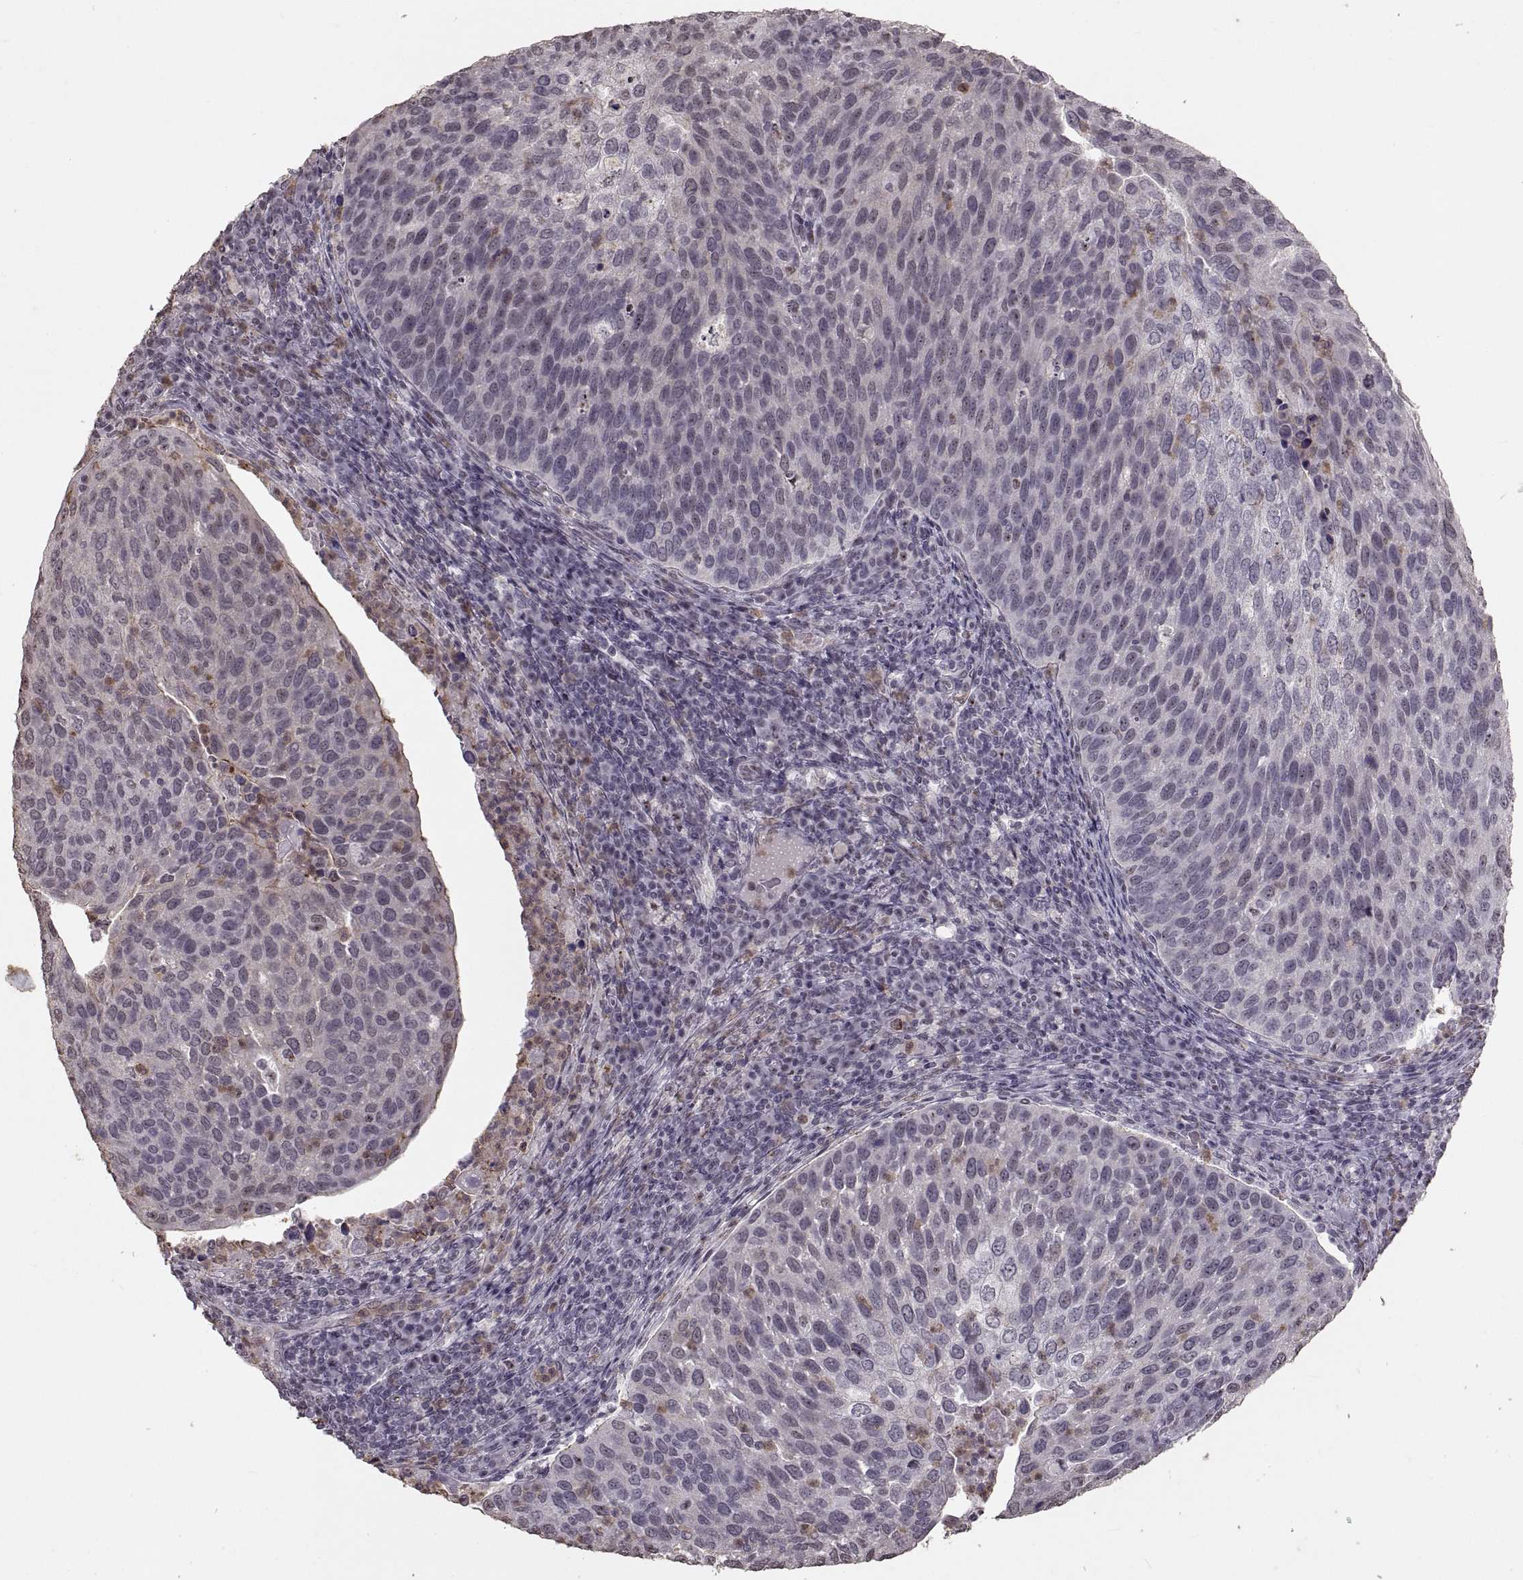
{"staining": {"intensity": "negative", "quantity": "none", "location": "none"}, "tissue": "cervical cancer", "cell_type": "Tumor cells", "image_type": "cancer", "snomed": [{"axis": "morphology", "description": "Squamous cell carcinoma, NOS"}, {"axis": "topography", "description": "Cervix"}], "caption": "DAB immunohistochemical staining of human squamous cell carcinoma (cervical) reveals no significant expression in tumor cells. (Immunohistochemistry (ihc), brightfield microscopy, high magnification).", "gene": "PALS1", "patient": {"sex": "female", "age": 54}}